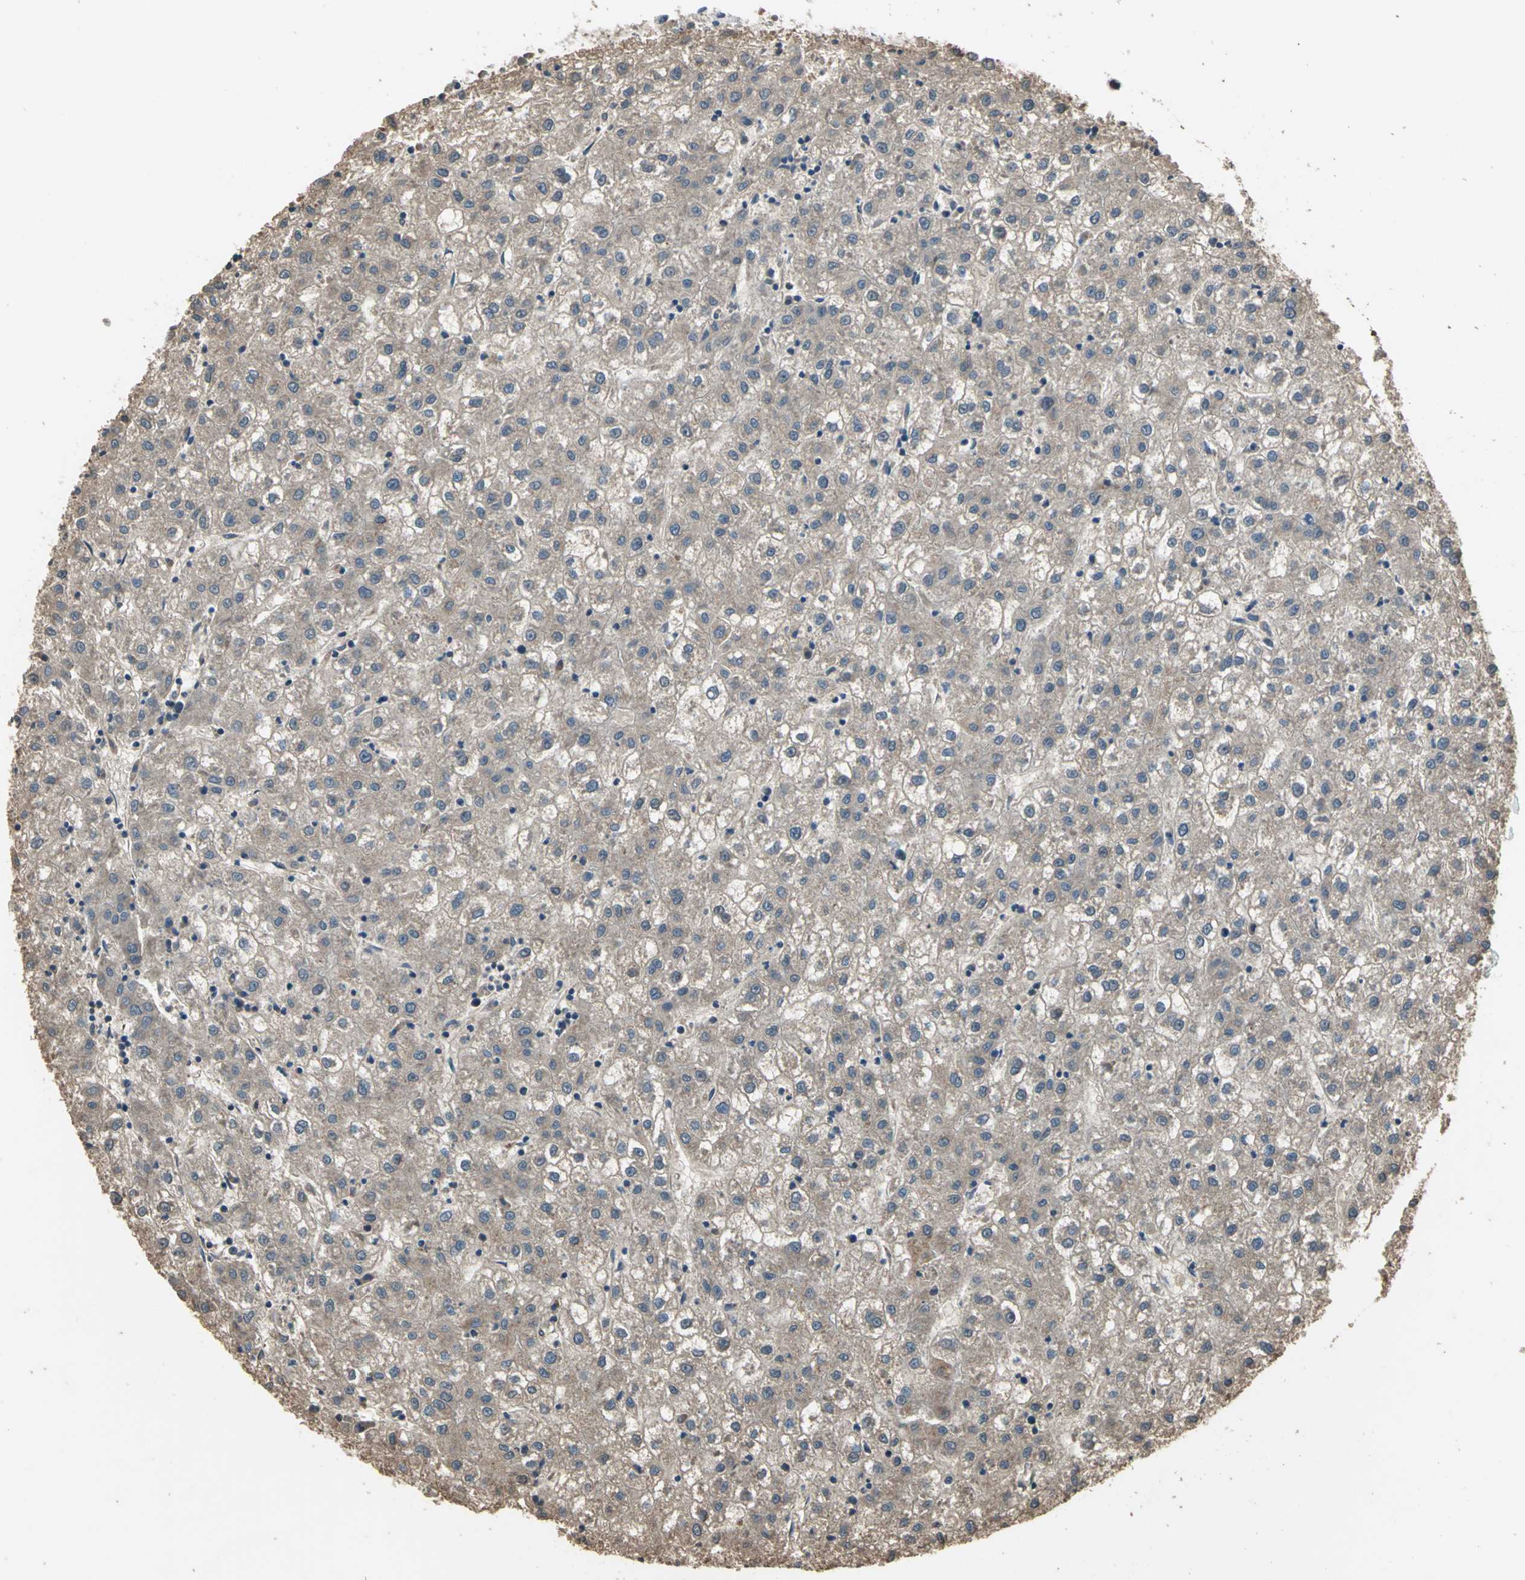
{"staining": {"intensity": "weak", "quantity": ">75%", "location": "cytoplasmic/membranous"}, "tissue": "liver cancer", "cell_type": "Tumor cells", "image_type": "cancer", "snomed": [{"axis": "morphology", "description": "Carcinoma, Hepatocellular, NOS"}, {"axis": "topography", "description": "Liver"}], "caption": "An immunohistochemistry histopathology image of neoplastic tissue is shown. Protein staining in brown shows weak cytoplasmic/membranous positivity in liver cancer (hepatocellular carcinoma) within tumor cells. (Stains: DAB in brown, nuclei in blue, Microscopy: brightfield microscopy at high magnification).", "gene": "TRAK1", "patient": {"sex": "male", "age": 72}}